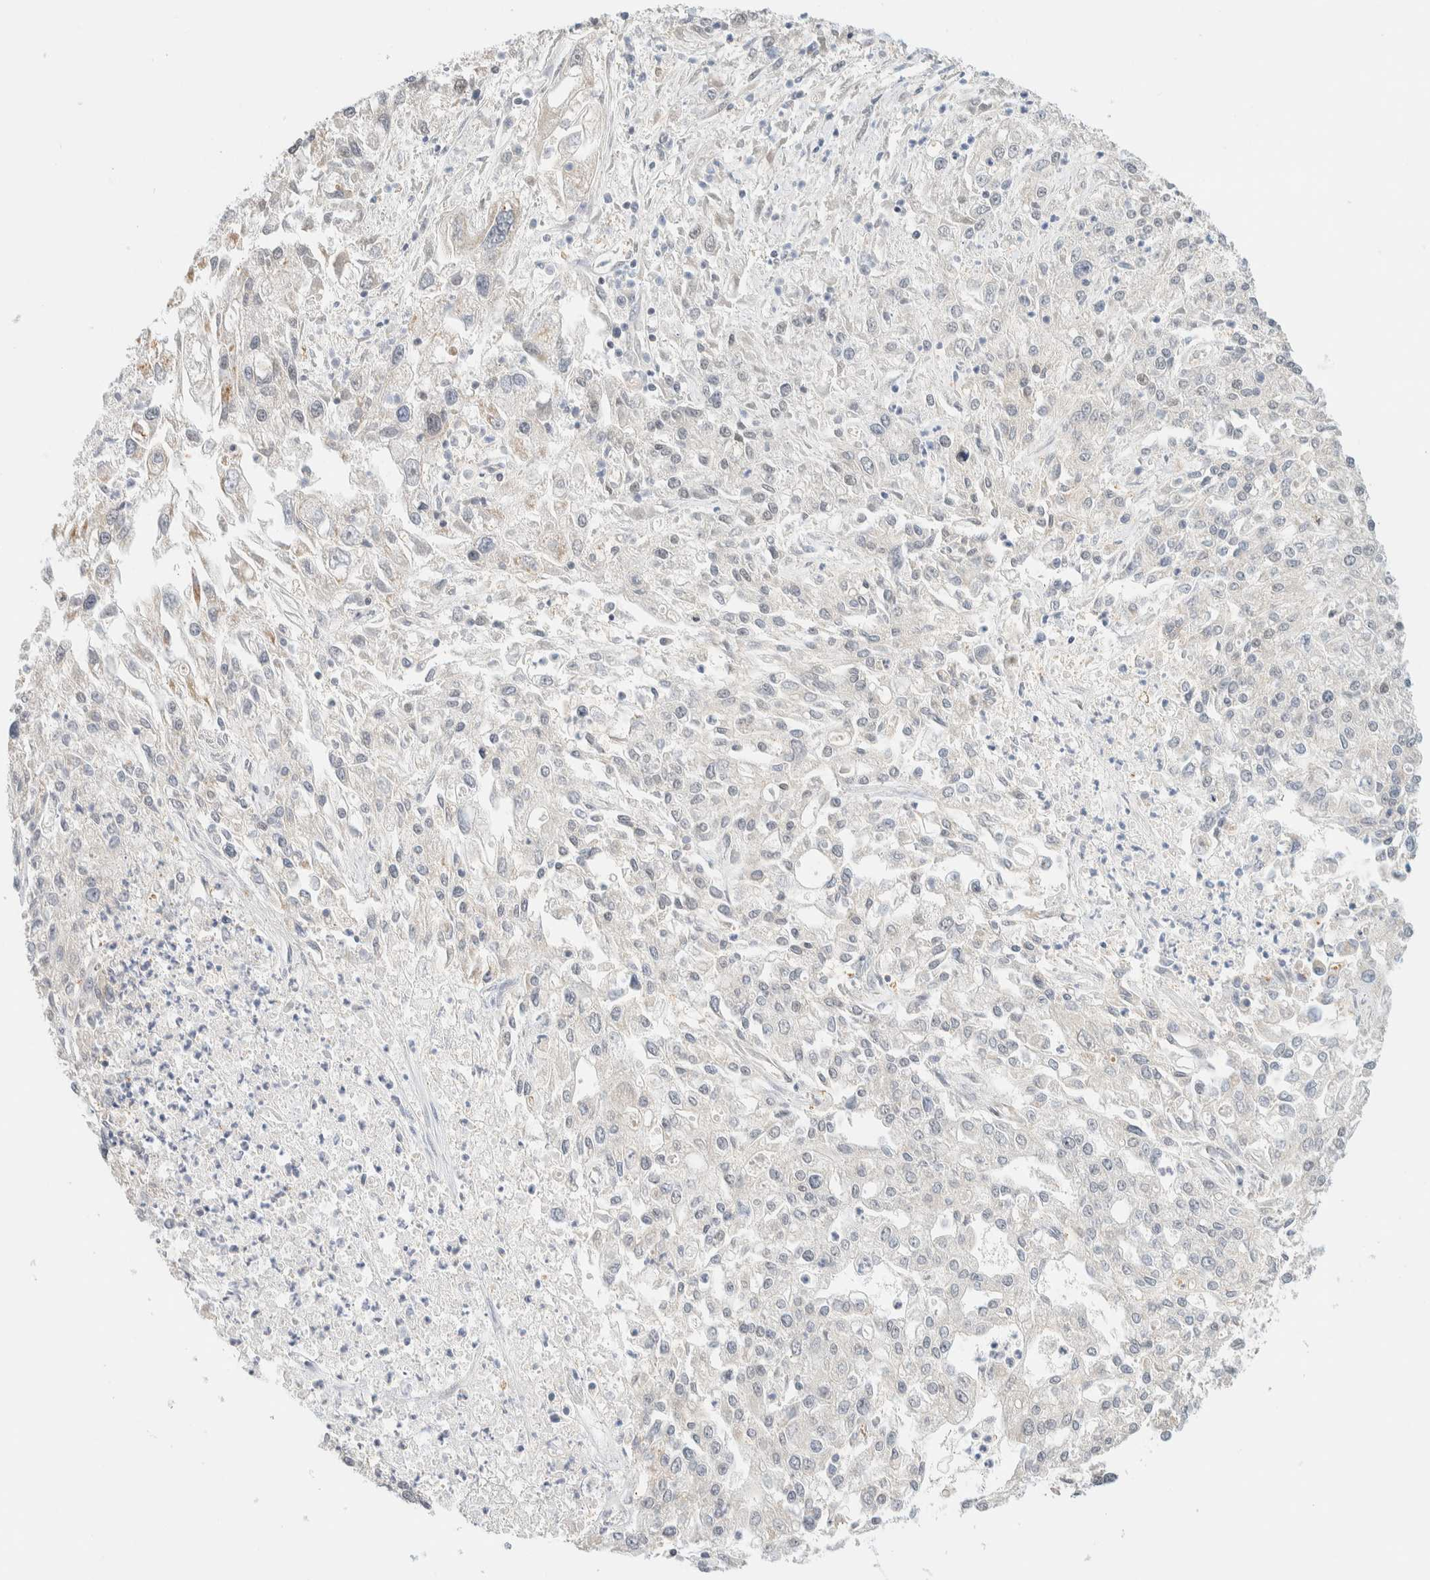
{"staining": {"intensity": "negative", "quantity": "none", "location": "none"}, "tissue": "endometrial cancer", "cell_type": "Tumor cells", "image_type": "cancer", "snomed": [{"axis": "morphology", "description": "Adenocarcinoma, NOS"}, {"axis": "topography", "description": "Endometrium"}], "caption": "This is an immunohistochemistry image of endometrial cancer. There is no expression in tumor cells.", "gene": "PYGO2", "patient": {"sex": "female", "age": 49}}